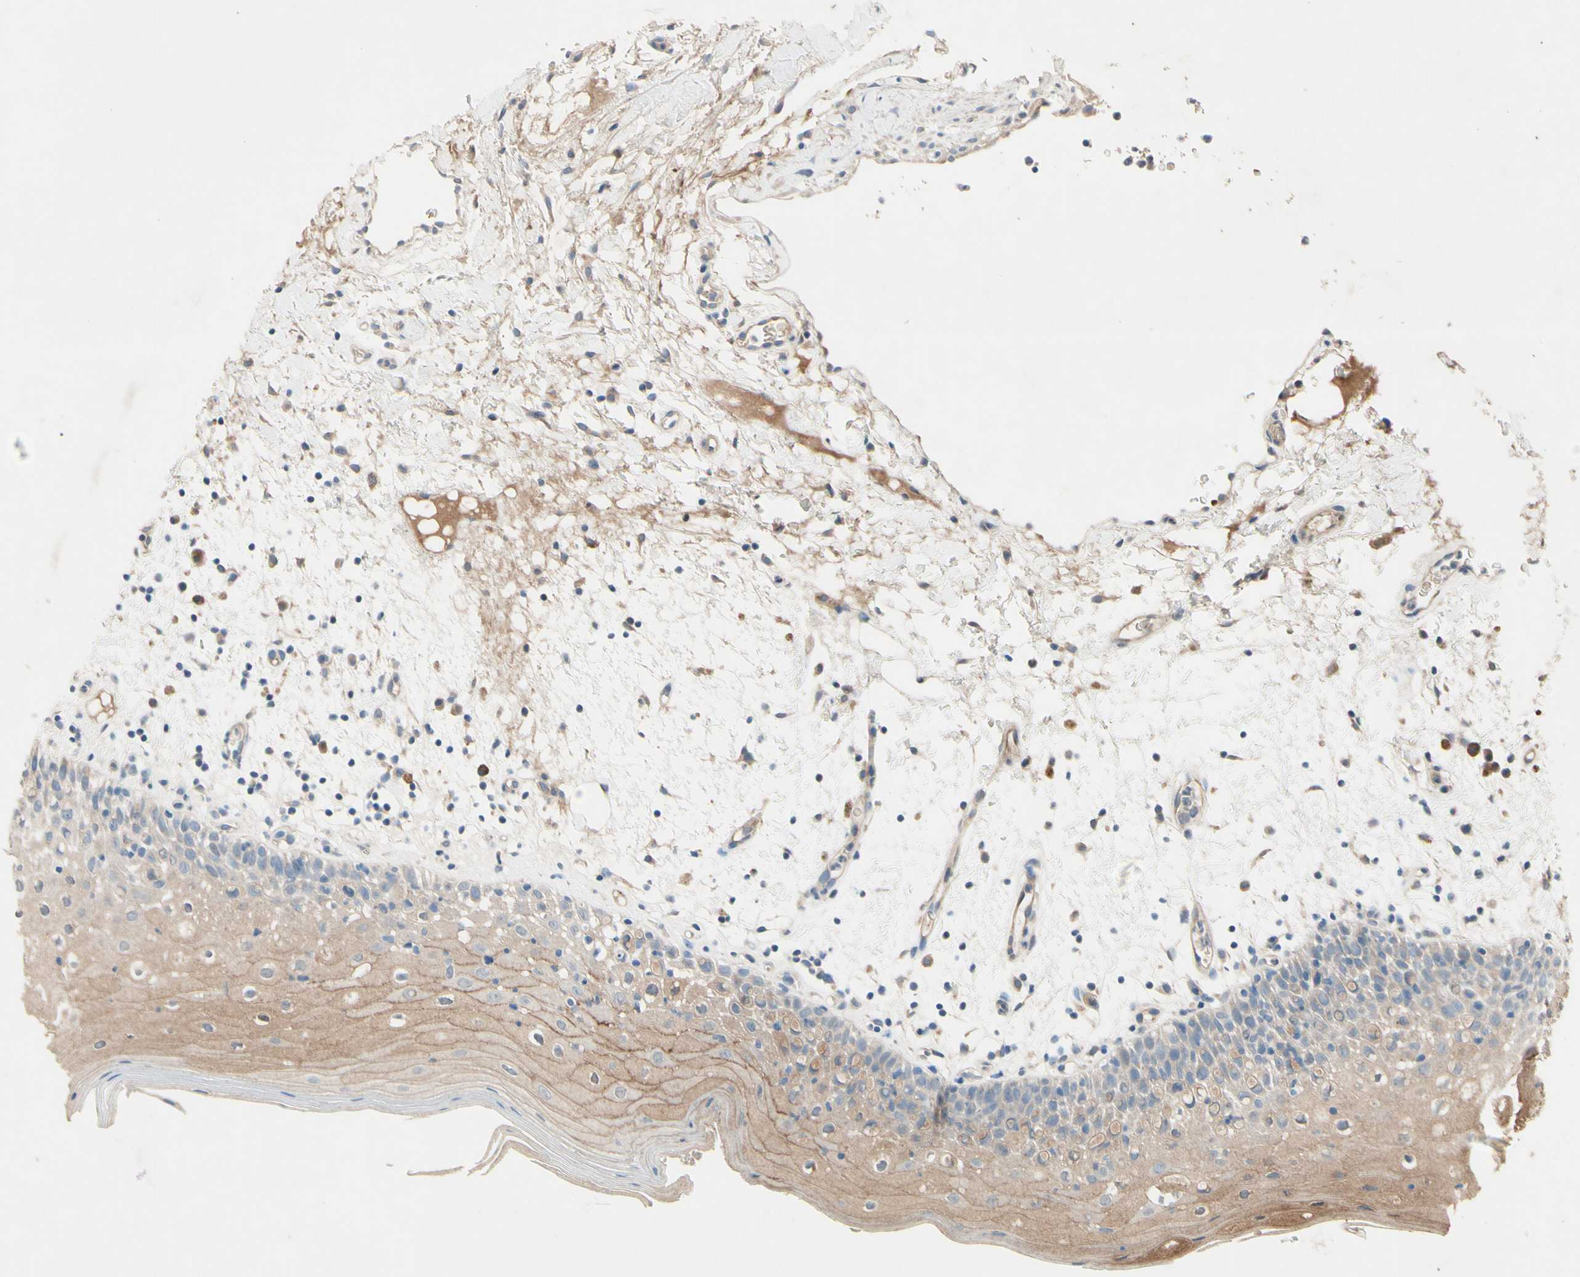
{"staining": {"intensity": "moderate", "quantity": "25%-75%", "location": "cytoplasmic/membranous"}, "tissue": "oral mucosa", "cell_type": "Squamous epithelial cells", "image_type": "normal", "snomed": [{"axis": "morphology", "description": "Normal tissue, NOS"}, {"axis": "morphology", "description": "Squamous cell carcinoma, NOS"}, {"axis": "topography", "description": "Skeletal muscle"}, {"axis": "topography", "description": "Oral tissue"}], "caption": "This image displays immunohistochemistry staining of benign human oral mucosa, with medium moderate cytoplasmic/membranous positivity in approximately 25%-75% of squamous epithelial cells.", "gene": "IL2", "patient": {"sex": "male", "age": 71}}